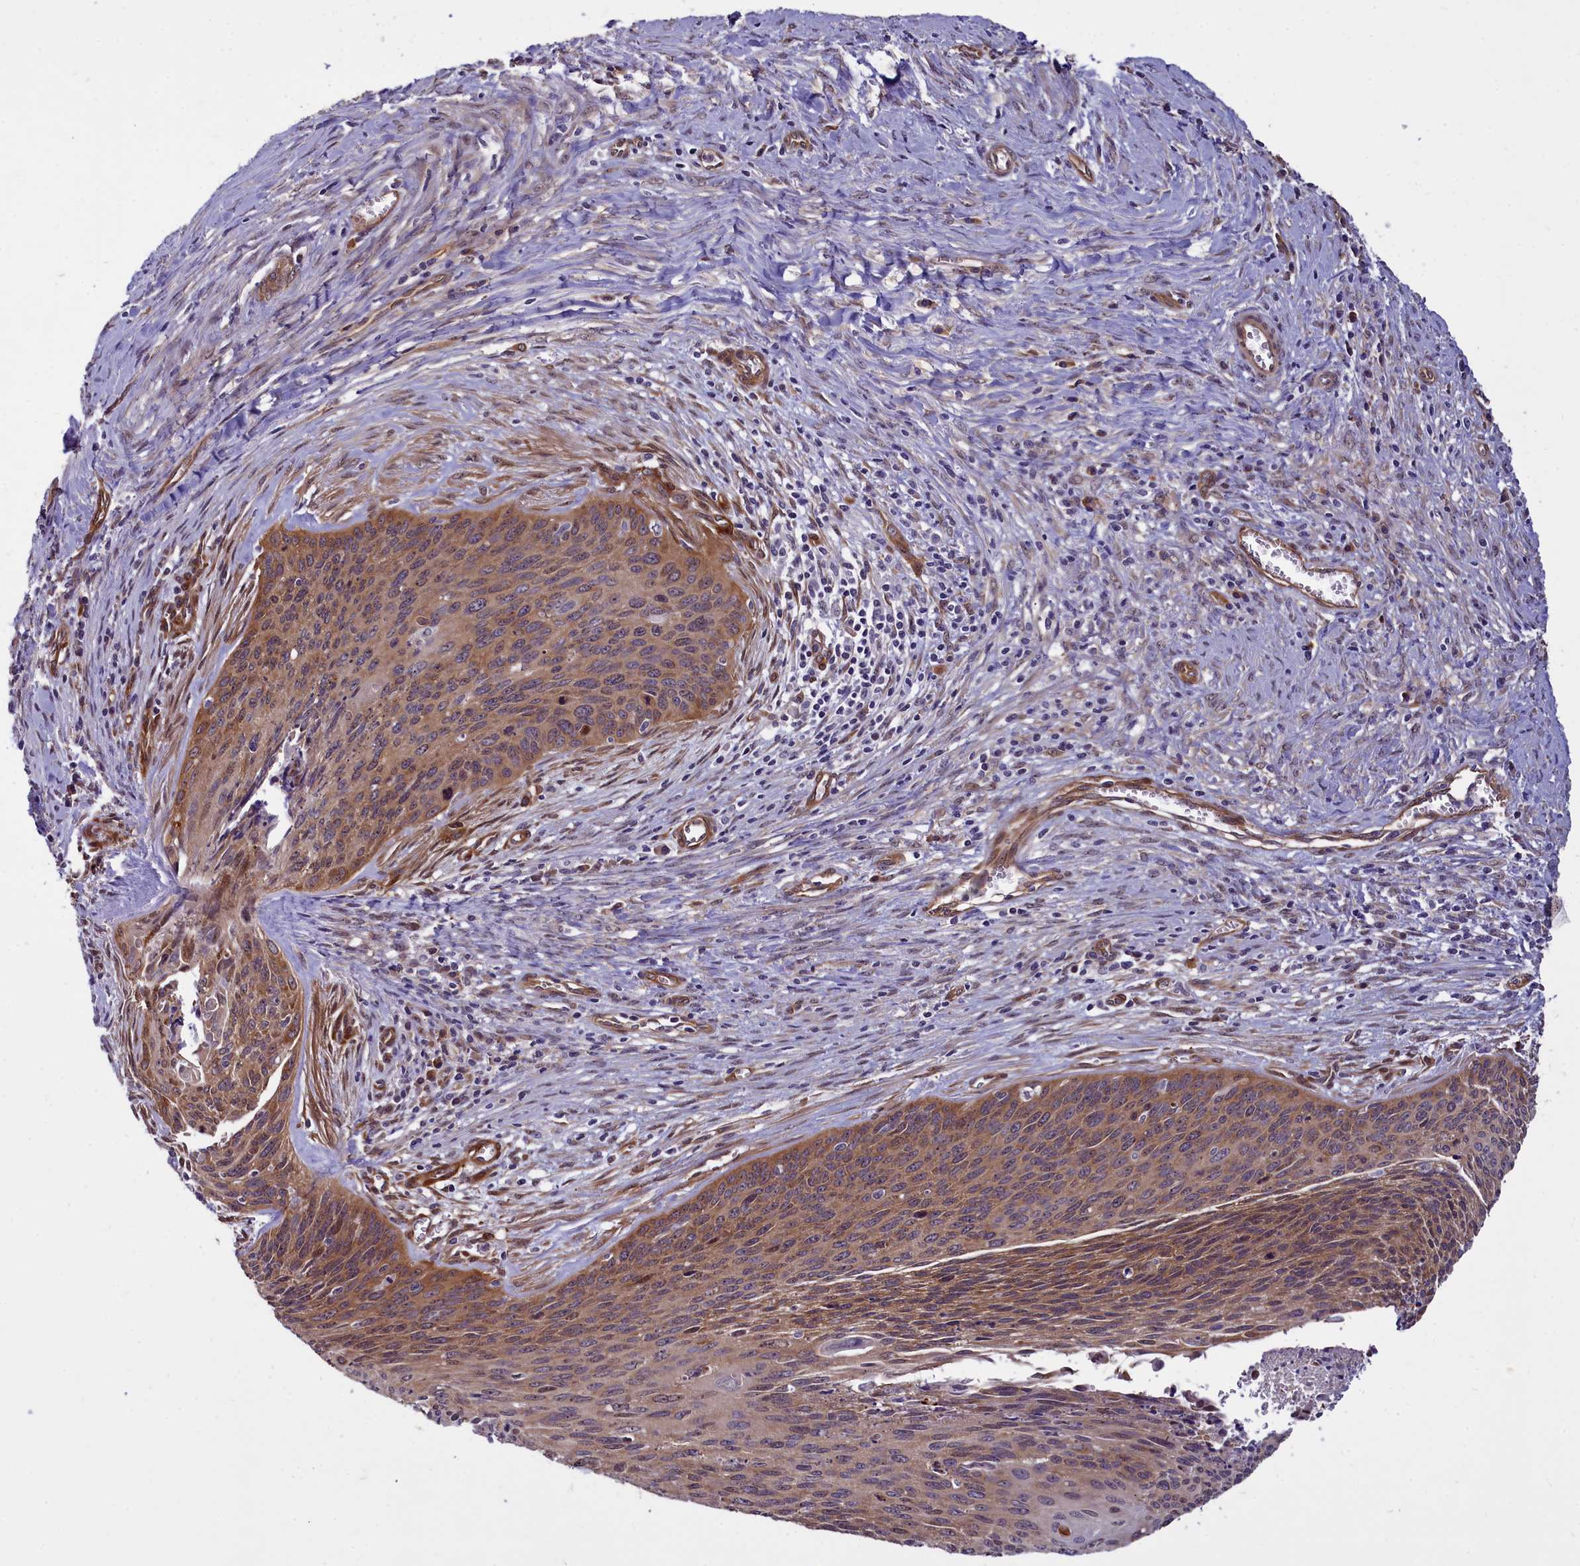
{"staining": {"intensity": "moderate", "quantity": ">75%", "location": "cytoplasmic/membranous"}, "tissue": "cervical cancer", "cell_type": "Tumor cells", "image_type": "cancer", "snomed": [{"axis": "morphology", "description": "Squamous cell carcinoma, NOS"}, {"axis": "topography", "description": "Cervix"}], "caption": "This photomicrograph displays immunohistochemistry staining of cervical squamous cell carcinoma, with medium moderate cytoplasmic/membranous staining in about >75% of tumor cells.", "gene": "BCAR1", "patient": {"sex": "female", "age": 55}}